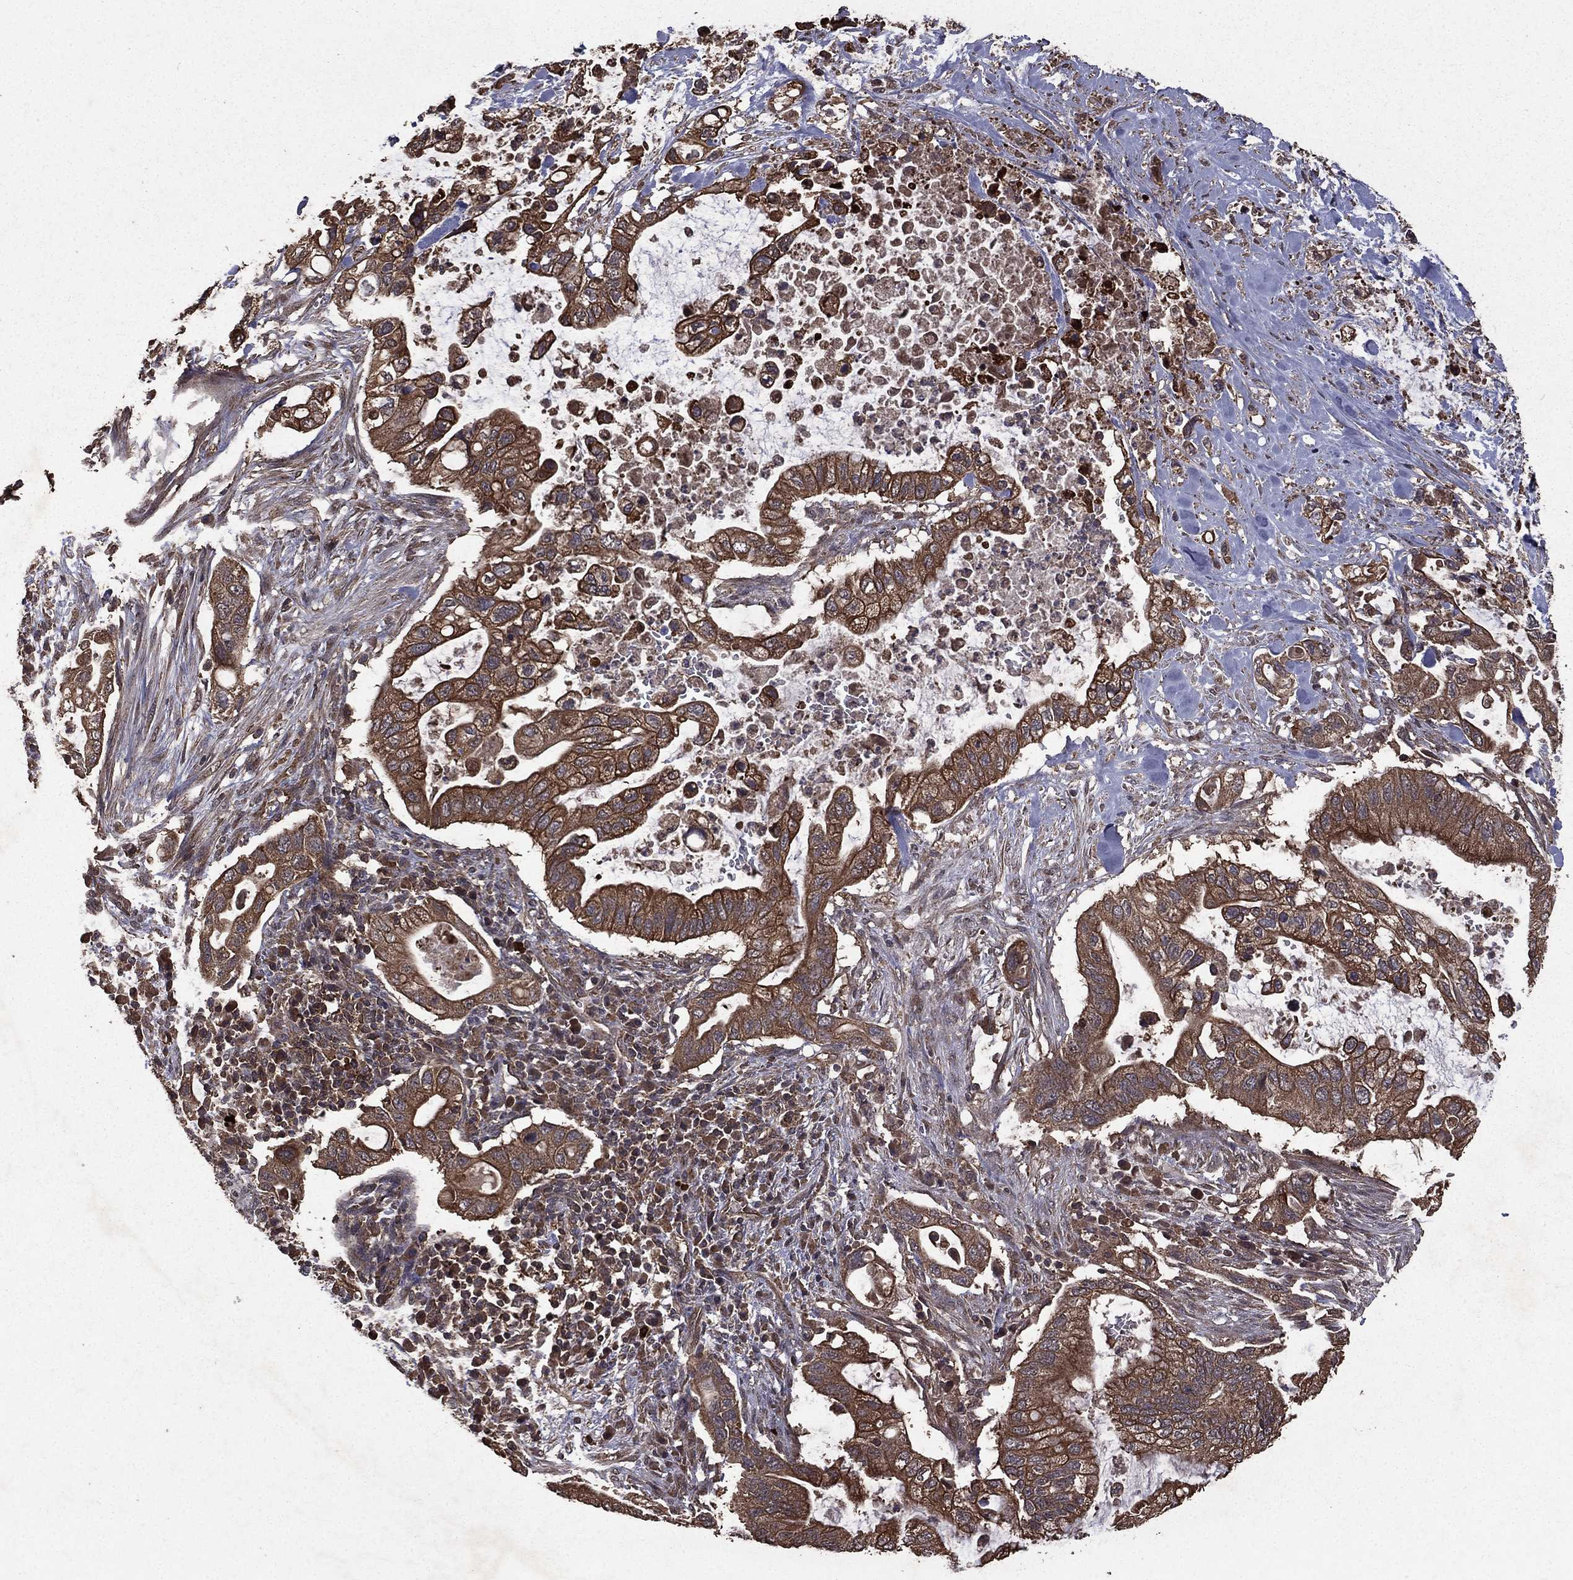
{"staining": {"intensity": "moderate", "quantity": ">75%", "location": "cytoplasmic/membranous"}, "tissue": "pancreatic cancer", "cell_type": "Tumor cells", "image_type": "cancer", "snomed": [{"axis": "morphology", "description": "Adenocarcinoma, NOS"}, {"axis": "topography", "description": "Pancreas"}], "caption": "A brown stain highlights moderate cytoplasmic/membranous positivity of a protein in pancreatic adenocarcinoma tumor cells. Nuclei are stained in blue.", "gene": "BIRC6", "patient": {"sex": "female", "age": 72}}